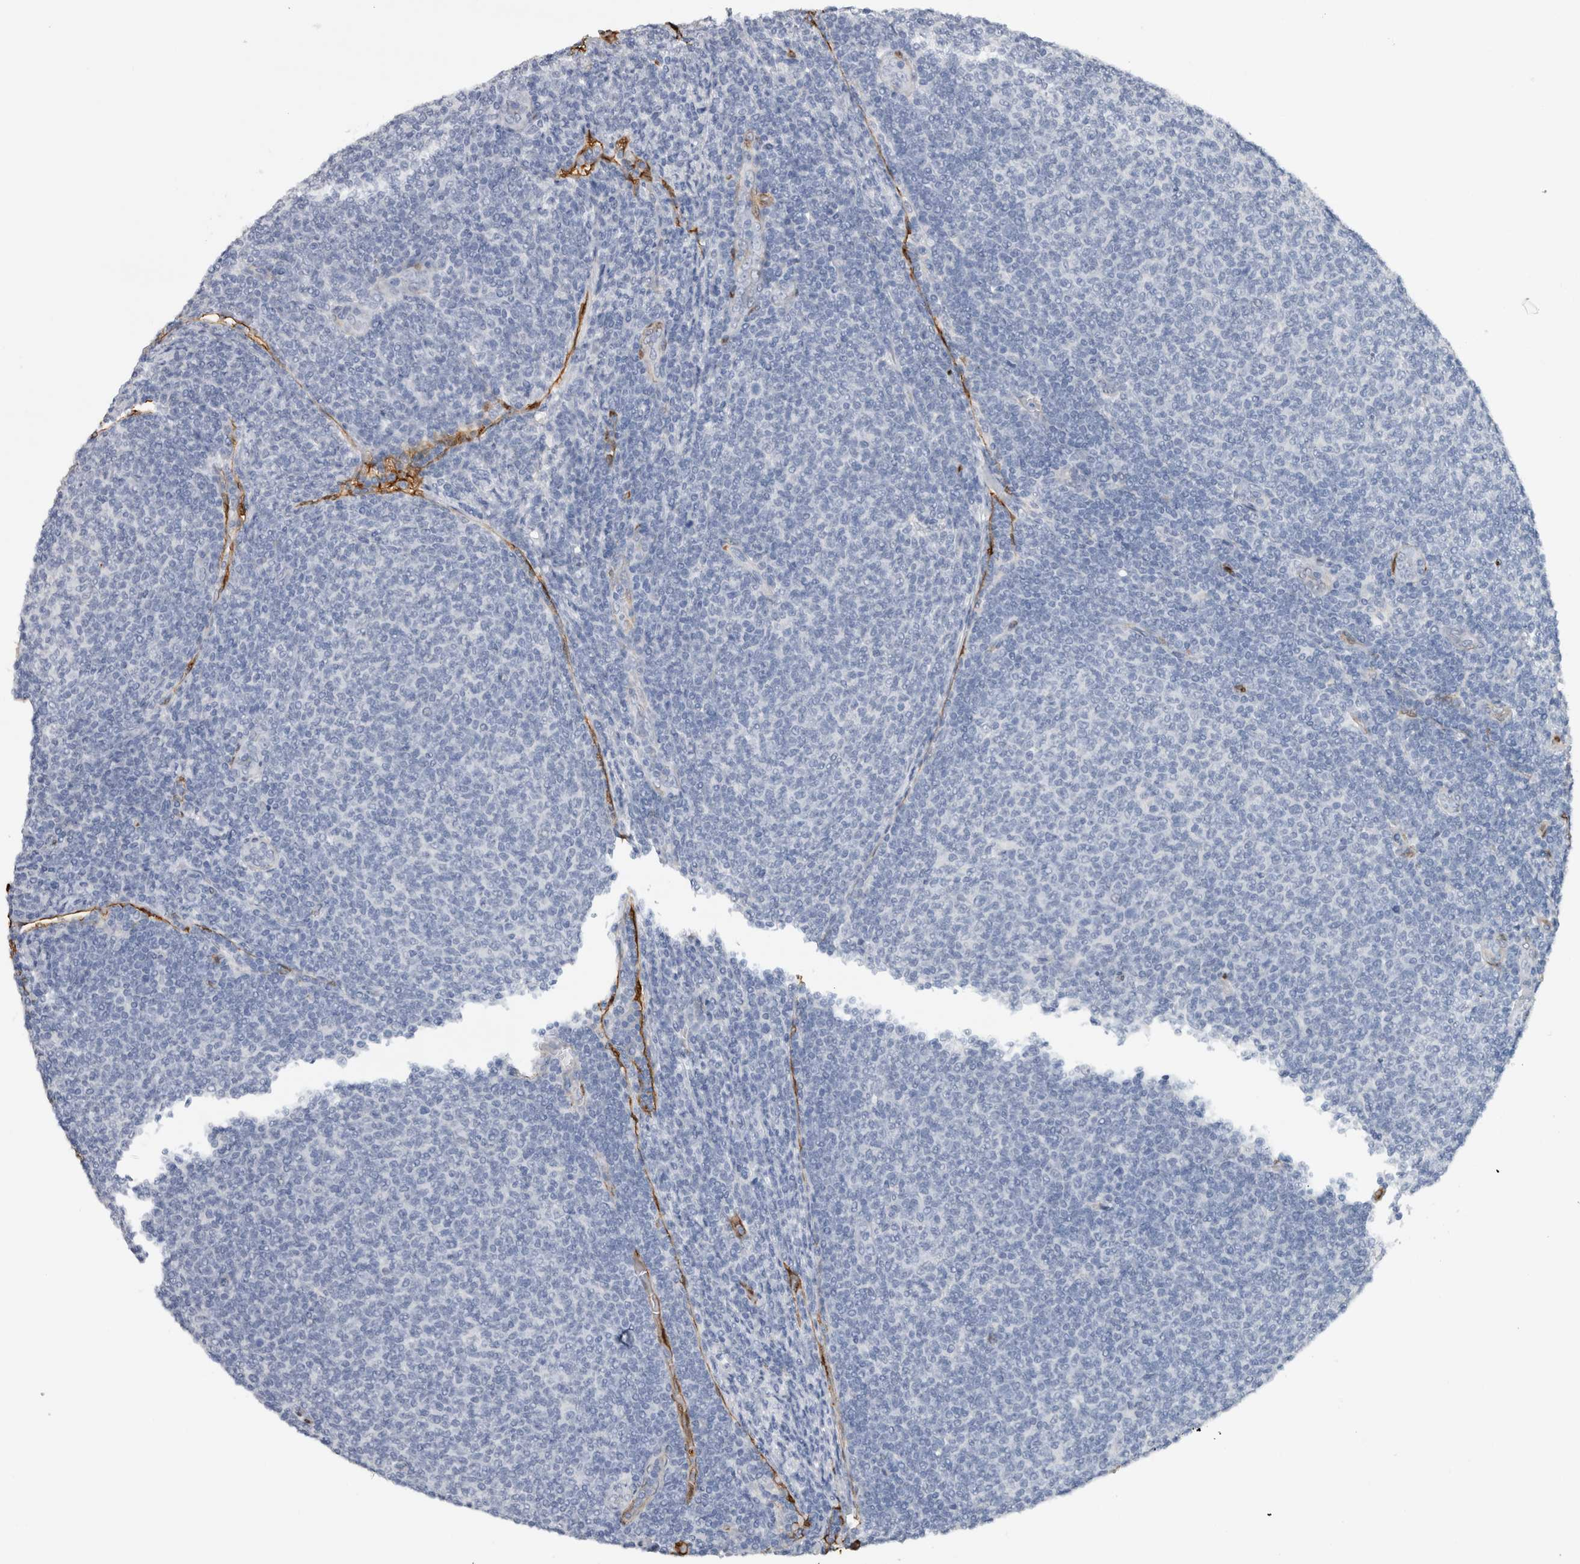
{"staining": {"intensity": "negative", "quantity": "none", "location": "none"}, "tissue": "lymphoma", "cell_type": "Tumor cells", "image_type": "cancer", "snomed": [{"axis": "morphology", "description": "Malignant lymphoma, non-Hodgkin's type, Low grade"}, {"axis": "topography", "description": "Lymph node"}], "caption": "There is no significant staining in tumor cells of lymphoma.", "gene": "FABP4", "patient": {"sex": "male", "age": 66}}